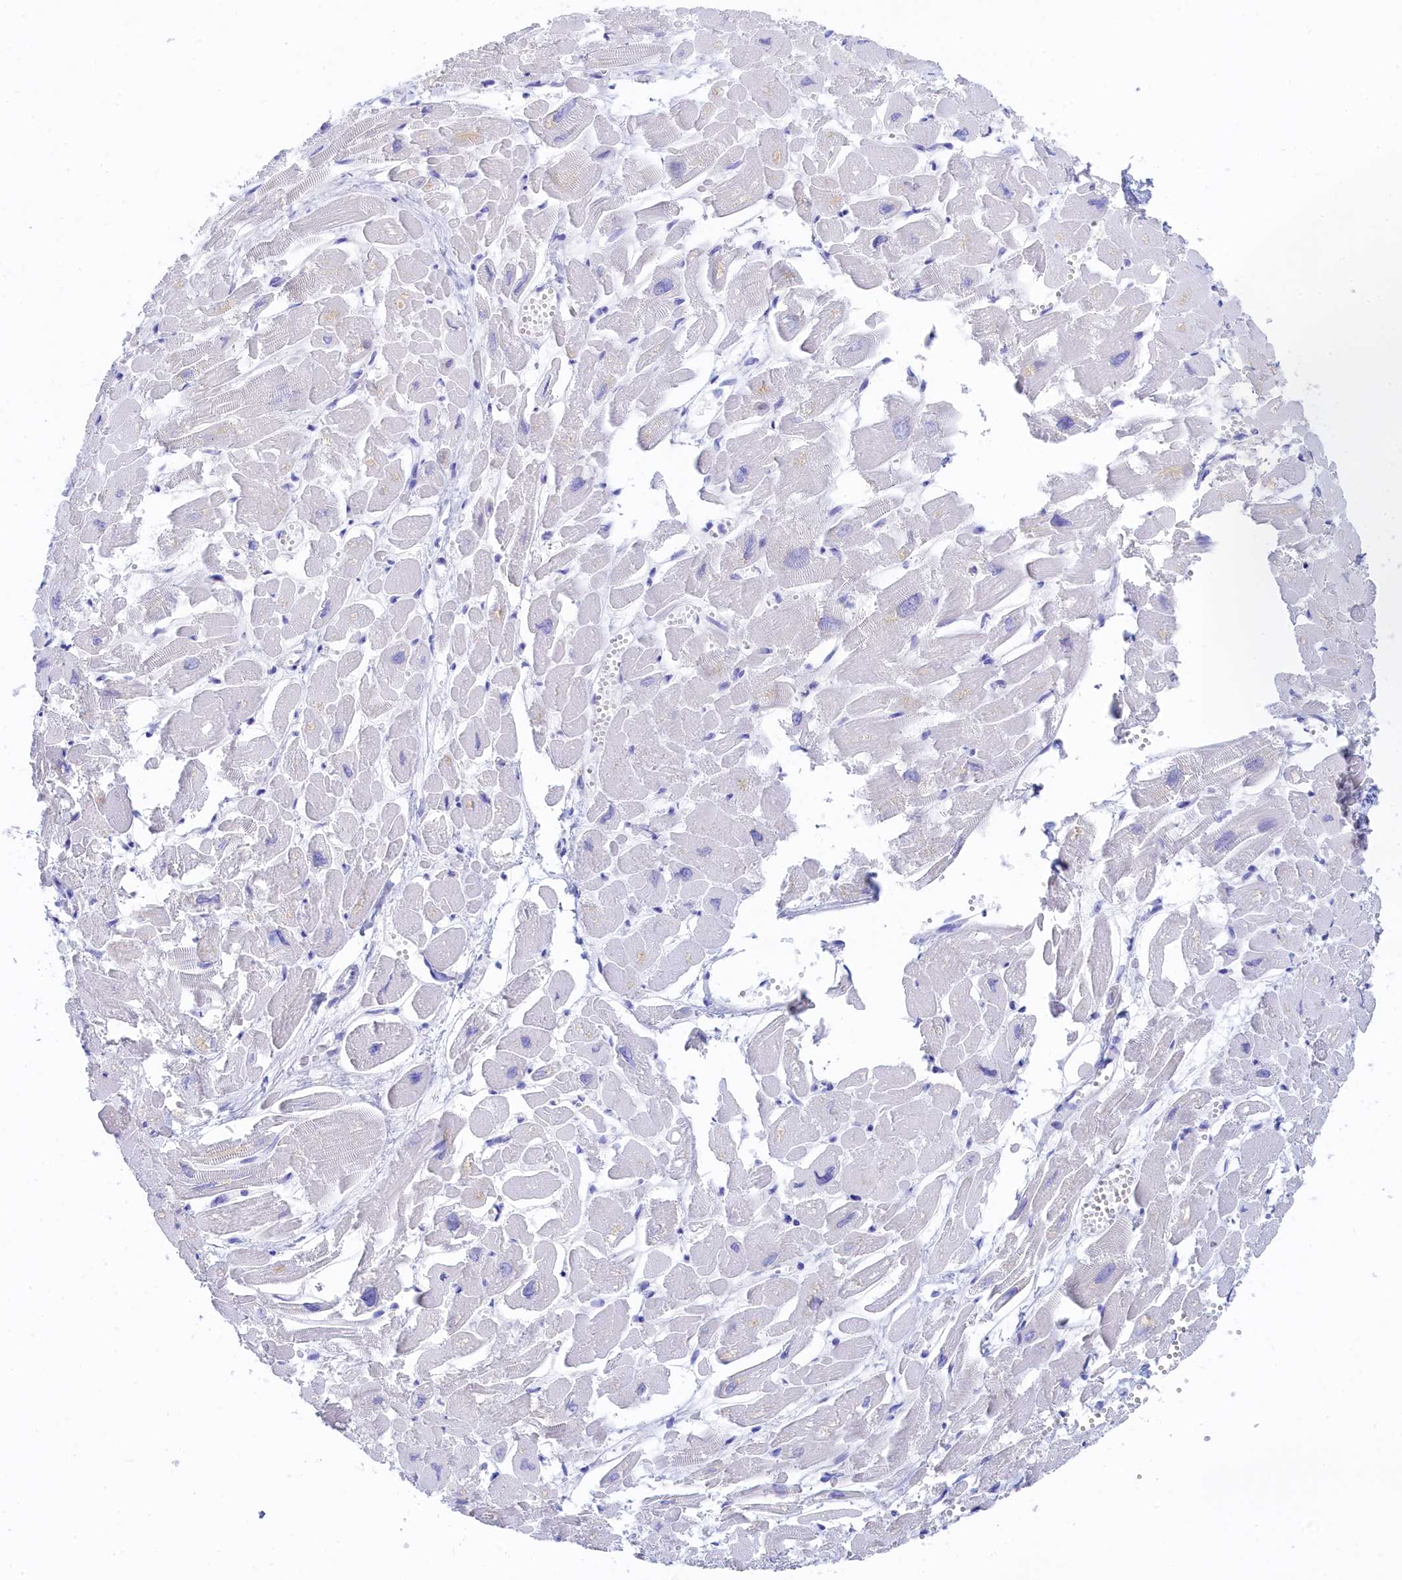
{"staining": {"intensity": "negative", "quantity": "none", "location": "none"}, "tissue": "heart muscle", "cell_type": "Cardiomyocytes", "image_type": "normal", "snomed": [{"axis": "morphology", "description": "Normal tissue, NOS"}, {"axis": "topography", "description": "Heart"}], "caption": "Heart muscle stained for a protein using immunohistochemistry (IHC) demonstrates no positivity cardiomyocytes.", "gene": "TRIM10", "patient": {"sex": "male", "age": 54}}